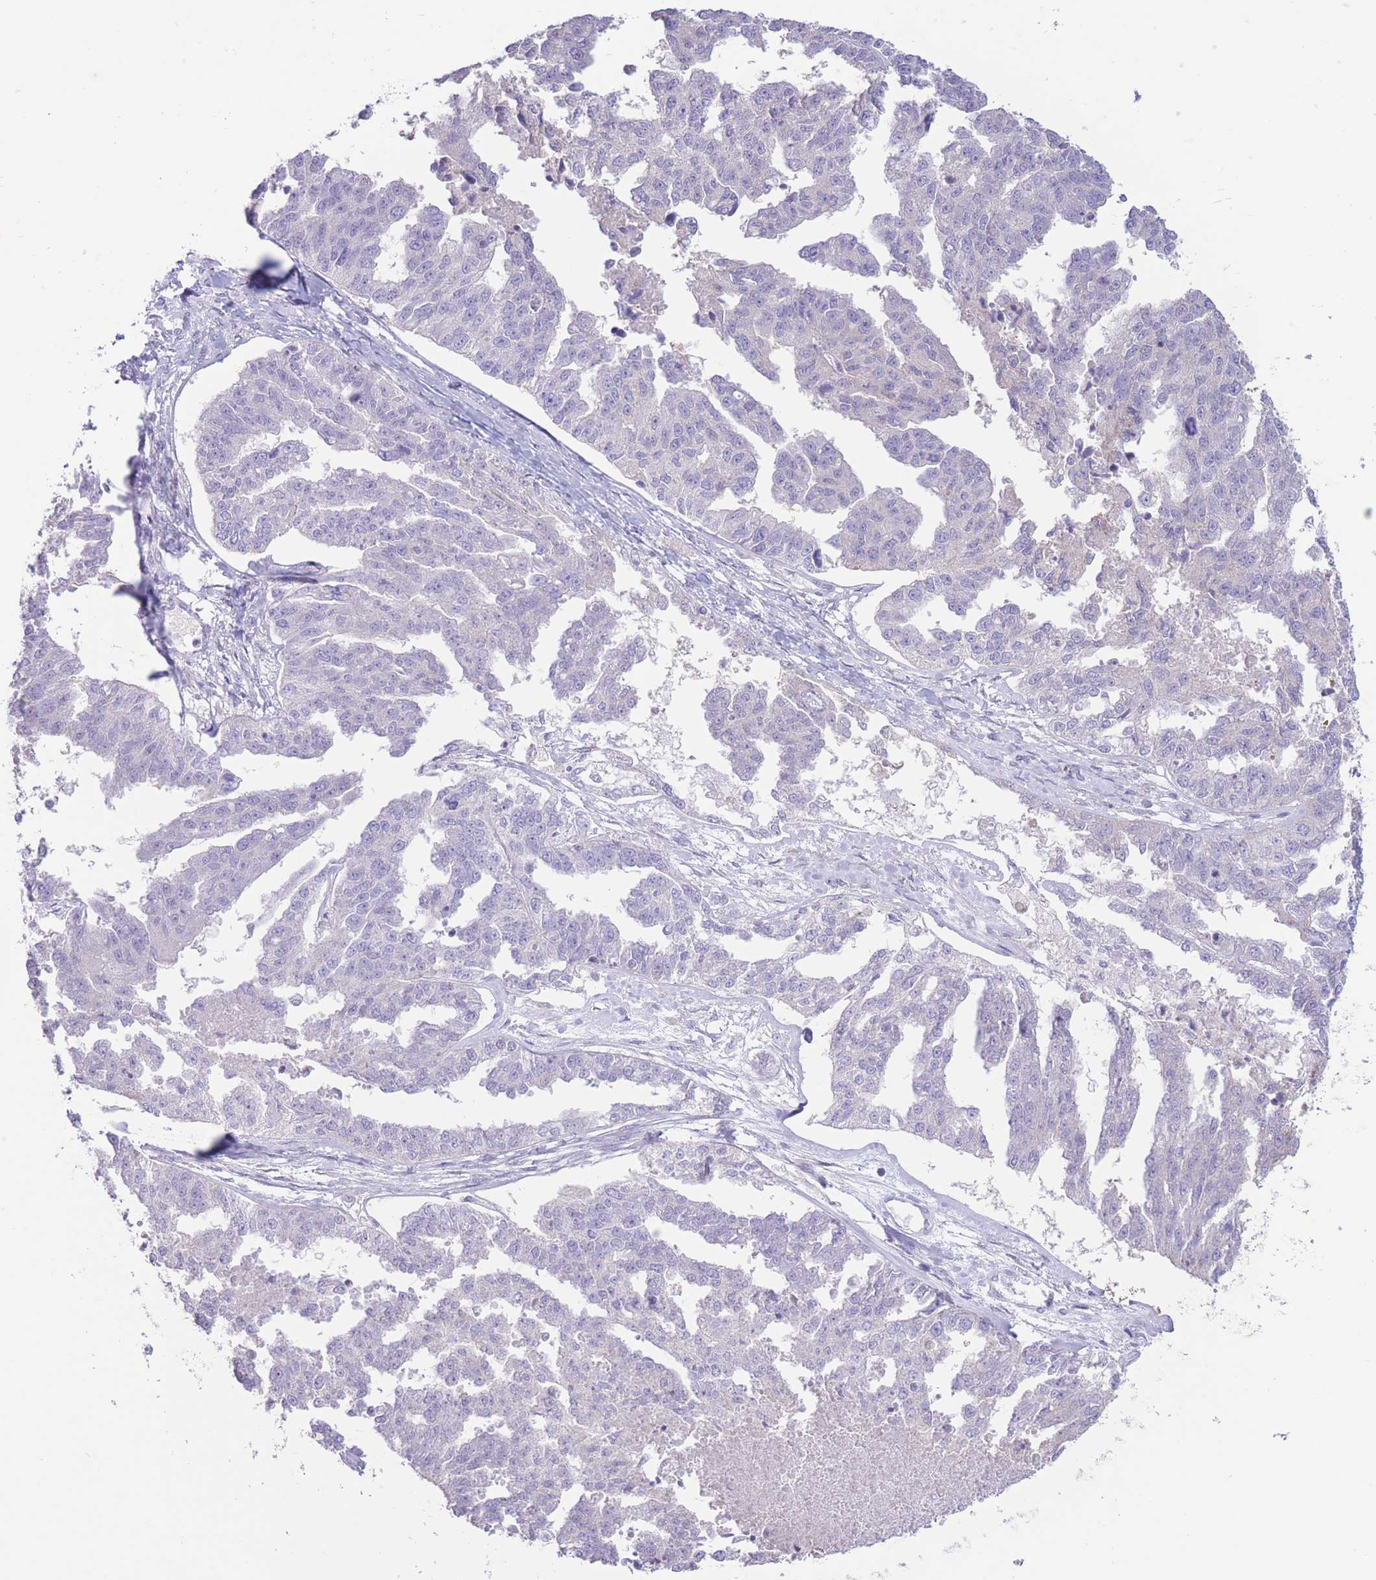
{"staining": {"intensity": "negative", "quantity": "none", "location": "none"}, "tissue": "ovarian cancer", "cell_type": "Tumor cells", "image_type": "cancer", "snomed": [{"axis": "morphology", "description": "Cystadenocarcinoma, serous, NOS"}, {"axis": "topography", "description": "Ovary"}], "caption": "Ovarian cancer (serous cystadenocarcinoma) was stained to show a protein in brown. There is no significant expression in tumor cells. The staining was performed using DAB to visualize the protein expression in brown, while the nuclei were stained in blue with hematoxylin (Magnification: 20x).", "gene": "FAH", "patient": {"sex": "female", "age": 58}}